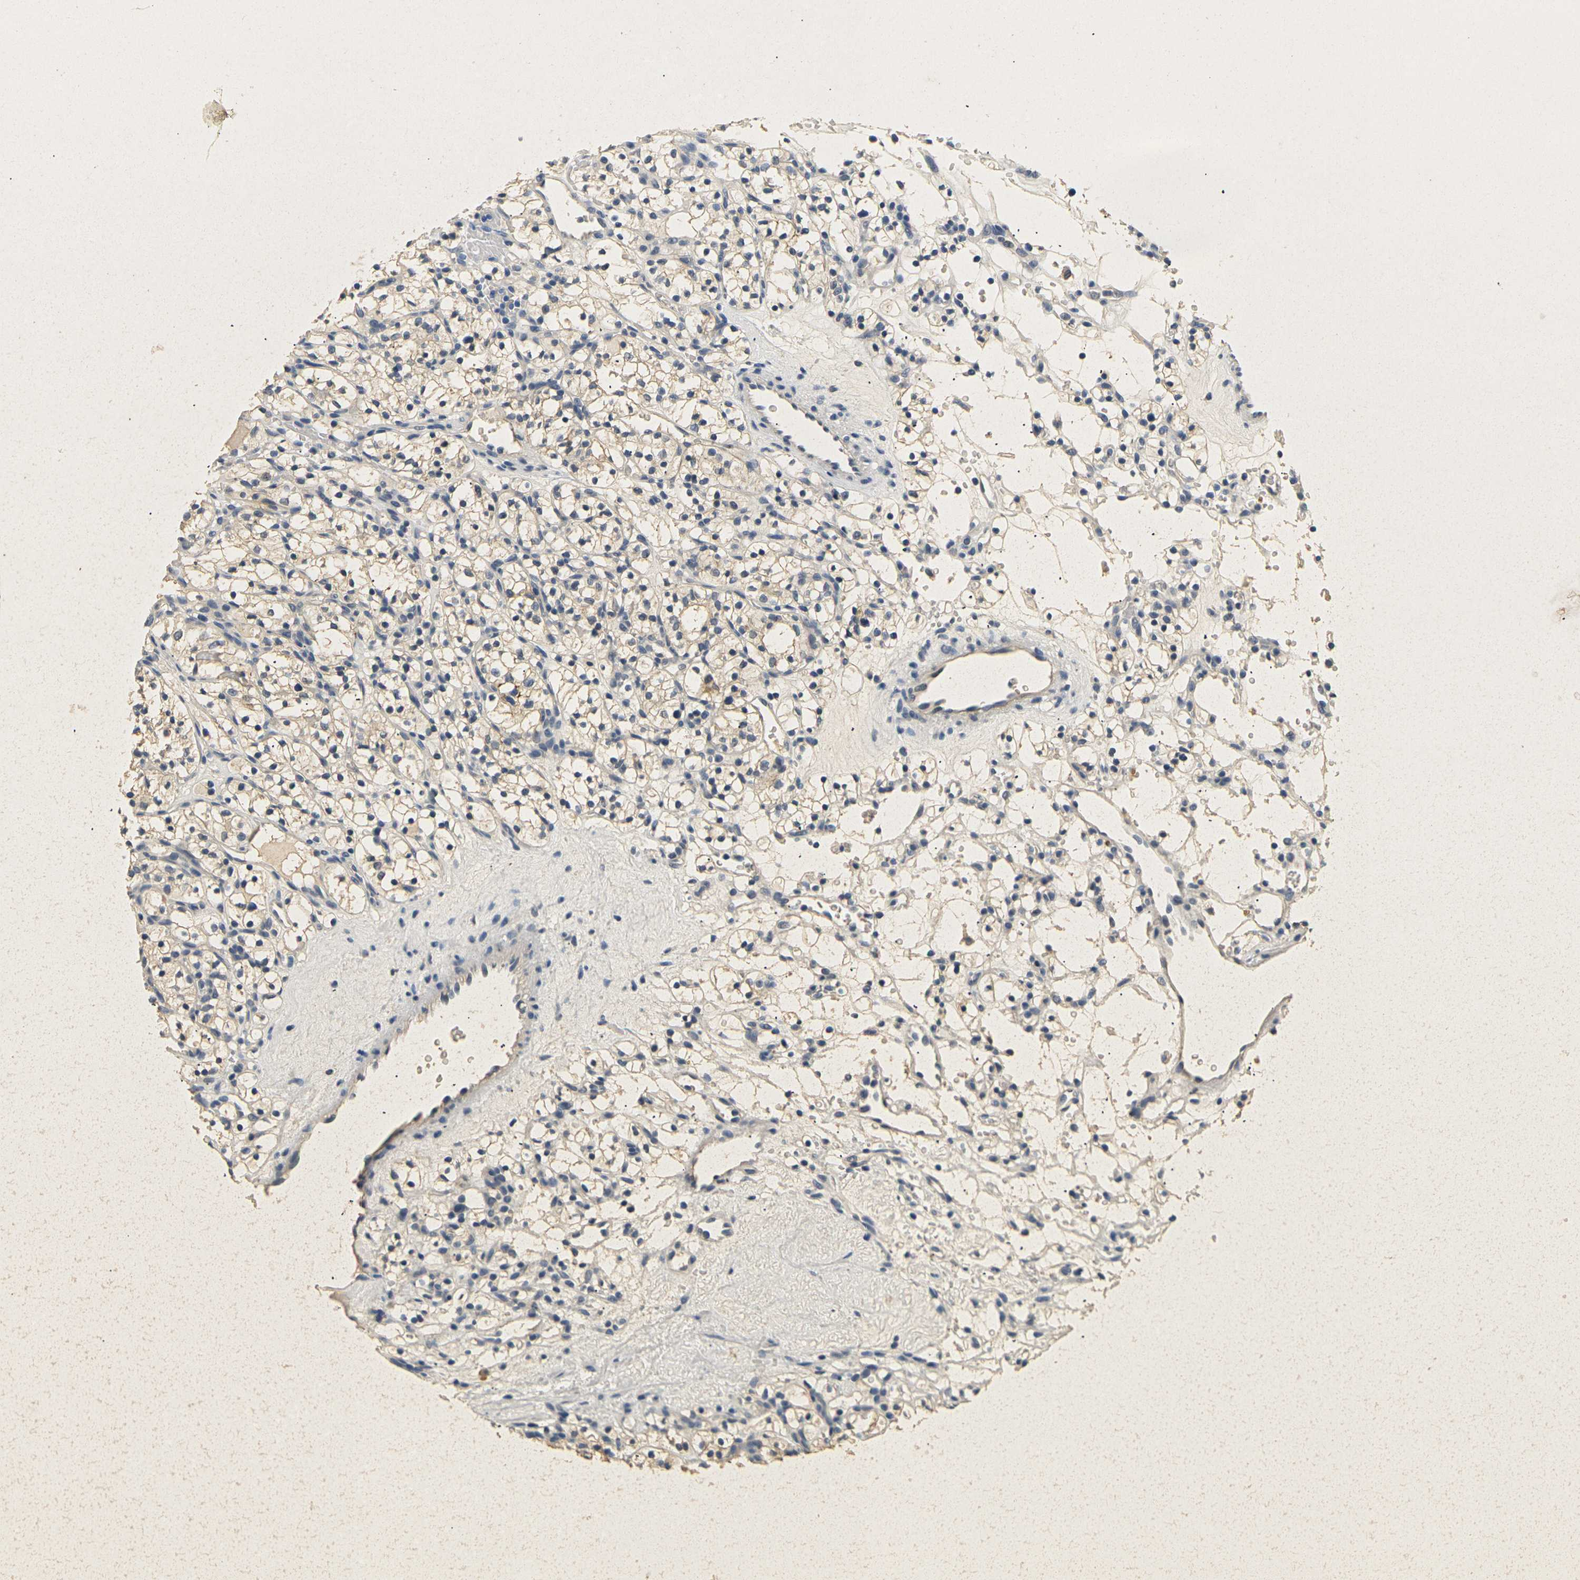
{"staining": {"intensity": "weak", "quantity": "25%-75%", "location": "cytoplasmic/membranous"}, "tissue": "renal cancer", "cell_type": "Tumor cells", "image_type": "cancer", "snomed": [{"axis": "morphology", "description": "Adenocarcinoma, NOS"}, {"axis": "topography", "description": "Kidney"}], "caption": "A high-resolution micrograph shows IHC staining of renal adenocarcinoma, which exhibits weak cytoplasmic/membranous positivity in approximately 25%-75% of tumor cells.", "gene": "CLDN7", "patient": {"sex": "female", "age": 57}}